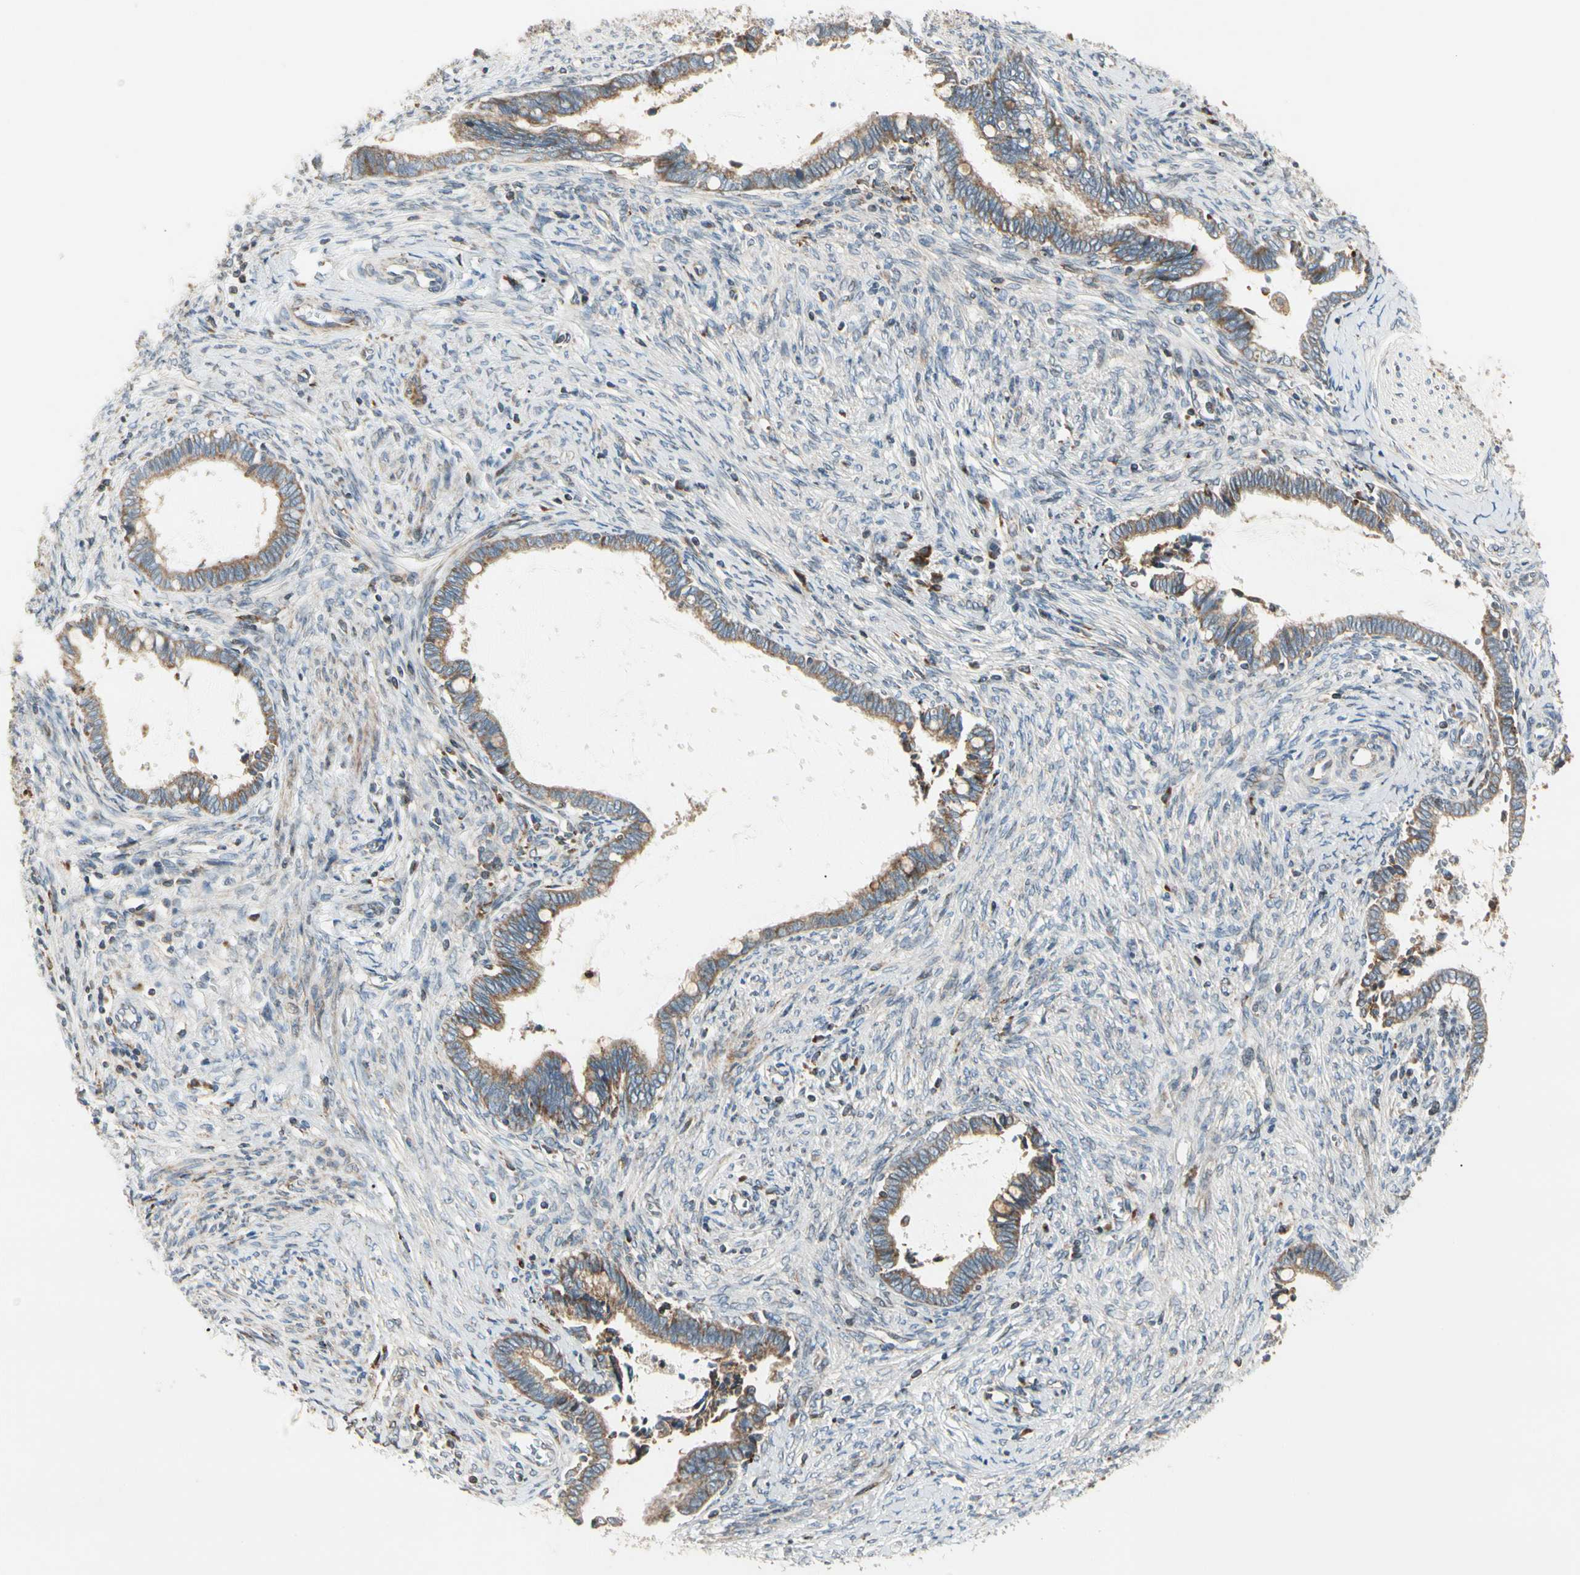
{"staining": {"intensity": "weak", "quantity": ">75%", "location": "cytoplasmic/membranous"}, "tissue": "cervical cancer", "cell_type": "Tumor cells", "image_type": "cancer", "snomed": [{"axis": "morphology", "description": "Adenocarcinoma, NOS"}, {"axis": "topography", "description": "Cervix"}], "caption": "Cervical adenocarcinoma stained for a protein reveals weak cytoplasmic/membranous positivity in tumor cells. (Stains: DAB (3,3'-diaminobenzidine) in brown, nuclei in blue, Microscopy: brightfield microscopy at high magnification).", "gene": "MRPL9", "patient": {"sex": "female", "age": 44}}